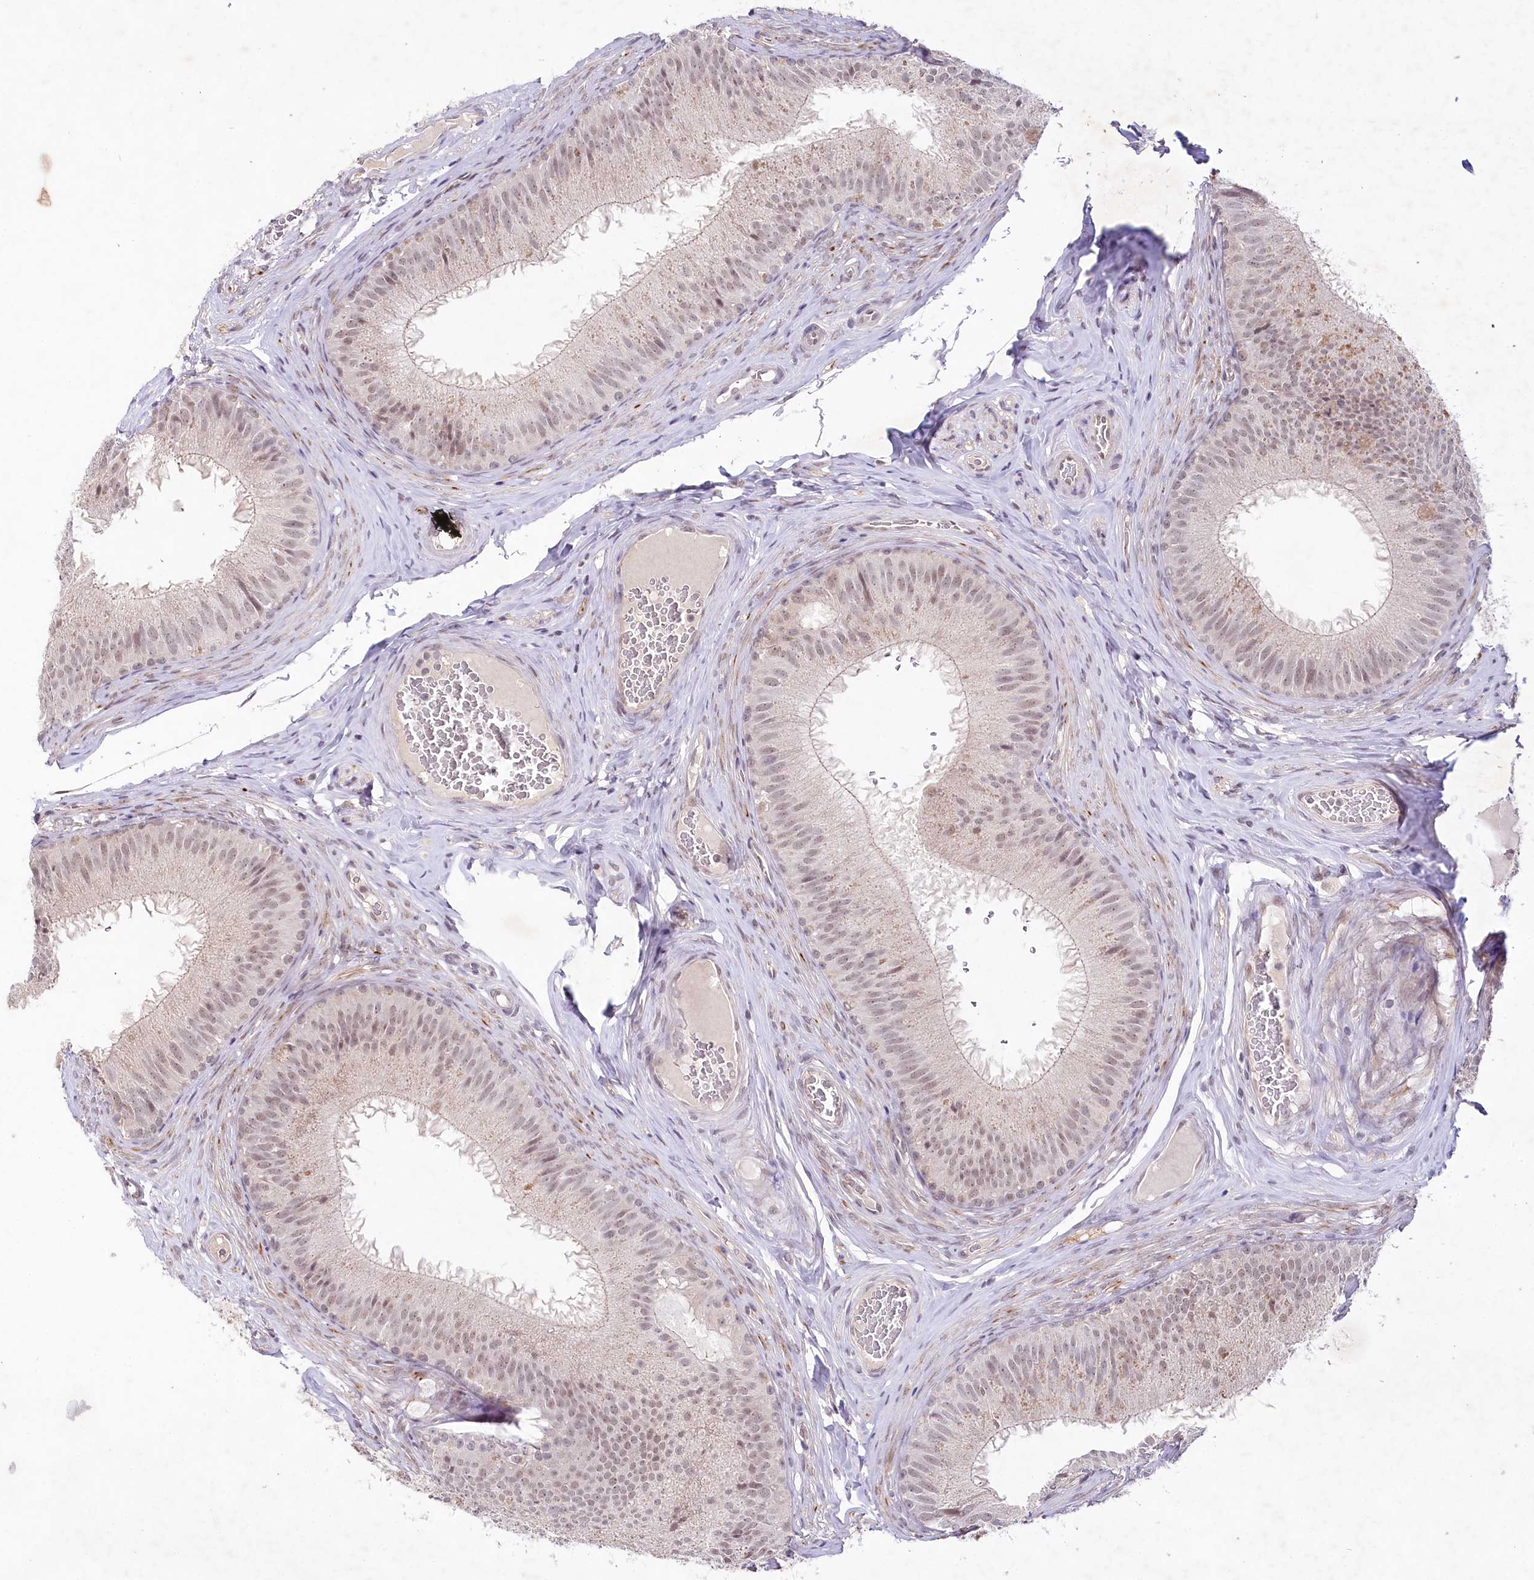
{"staining": {"intensity": "weak", "quantity": "25%-75%", "location": "nuclear"}, "tissue": "epididymis", "cell_type": "Glandular cells", "image_type": "normal", "snomed": [{"axis": "morphology", "description": "Normal tissue, NOS"}, {"axis": "topography", "description": "Epididymis"}], "caption": "Glandular cells show weak nuclear expression in approximately 25%-75% of cells in normal epididymis. Immunohistochemistry (ihc) stains the protein in brown and the nuclei are stained blue.", "gene": "AMTN", "patient": {"sex": "male", "age": 34}}